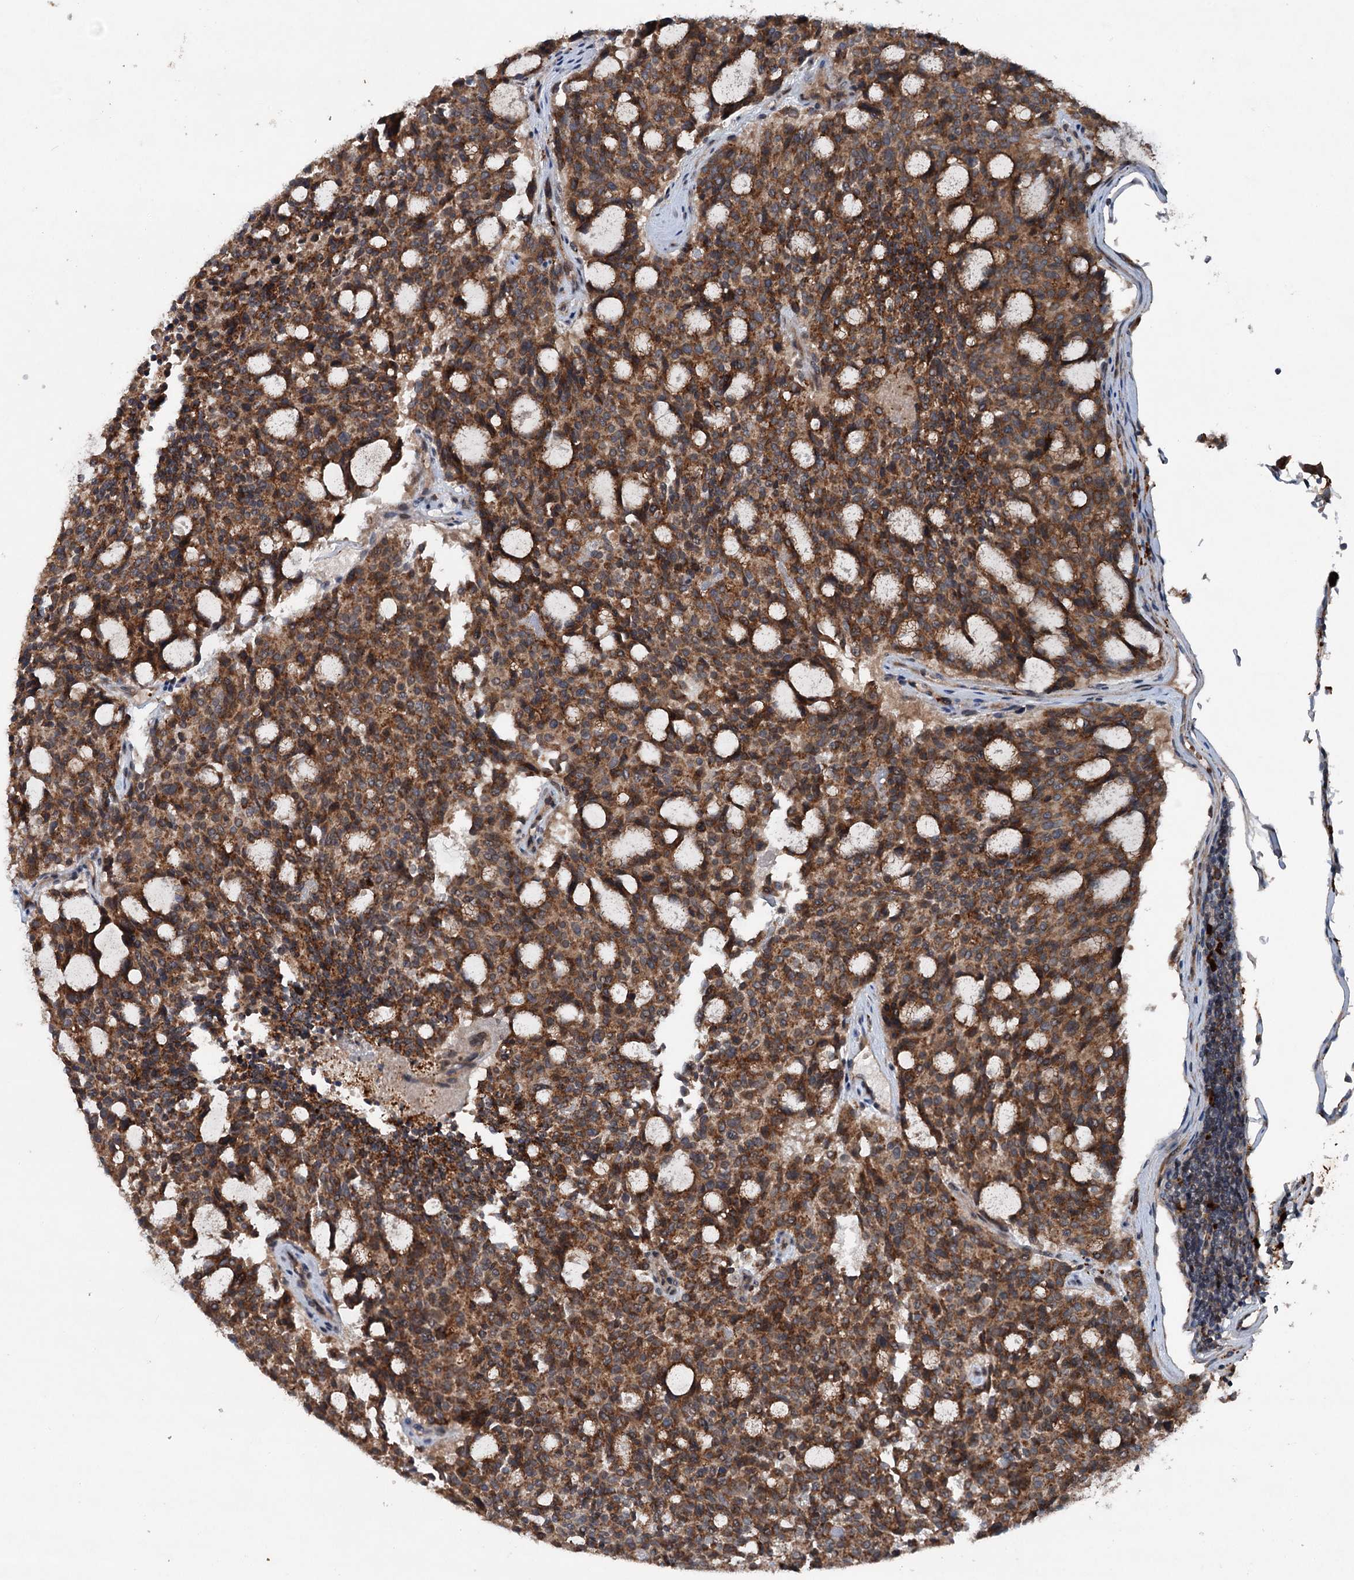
{"staining": {"intensity": "moderate", "quantity": ">75%", "location": "cytoplasmic/membranous"}, "tissue": "carcinoid", "cell_type": "Tumor cells", "image_type": "cancer", "snomed": [{"axis": "morphology", "description": "Carcinoid, malignant, NOS"}, {"axis": "topography", "description": "Pancreas"}], "caption": "Protein expression analysis of human carcinoid reveals moderate cytoplasmic/membranous staining in about >75% of tumor cells.", "gene": "N4BP2L2", "patient": {"sex": "female", "age": 54}}